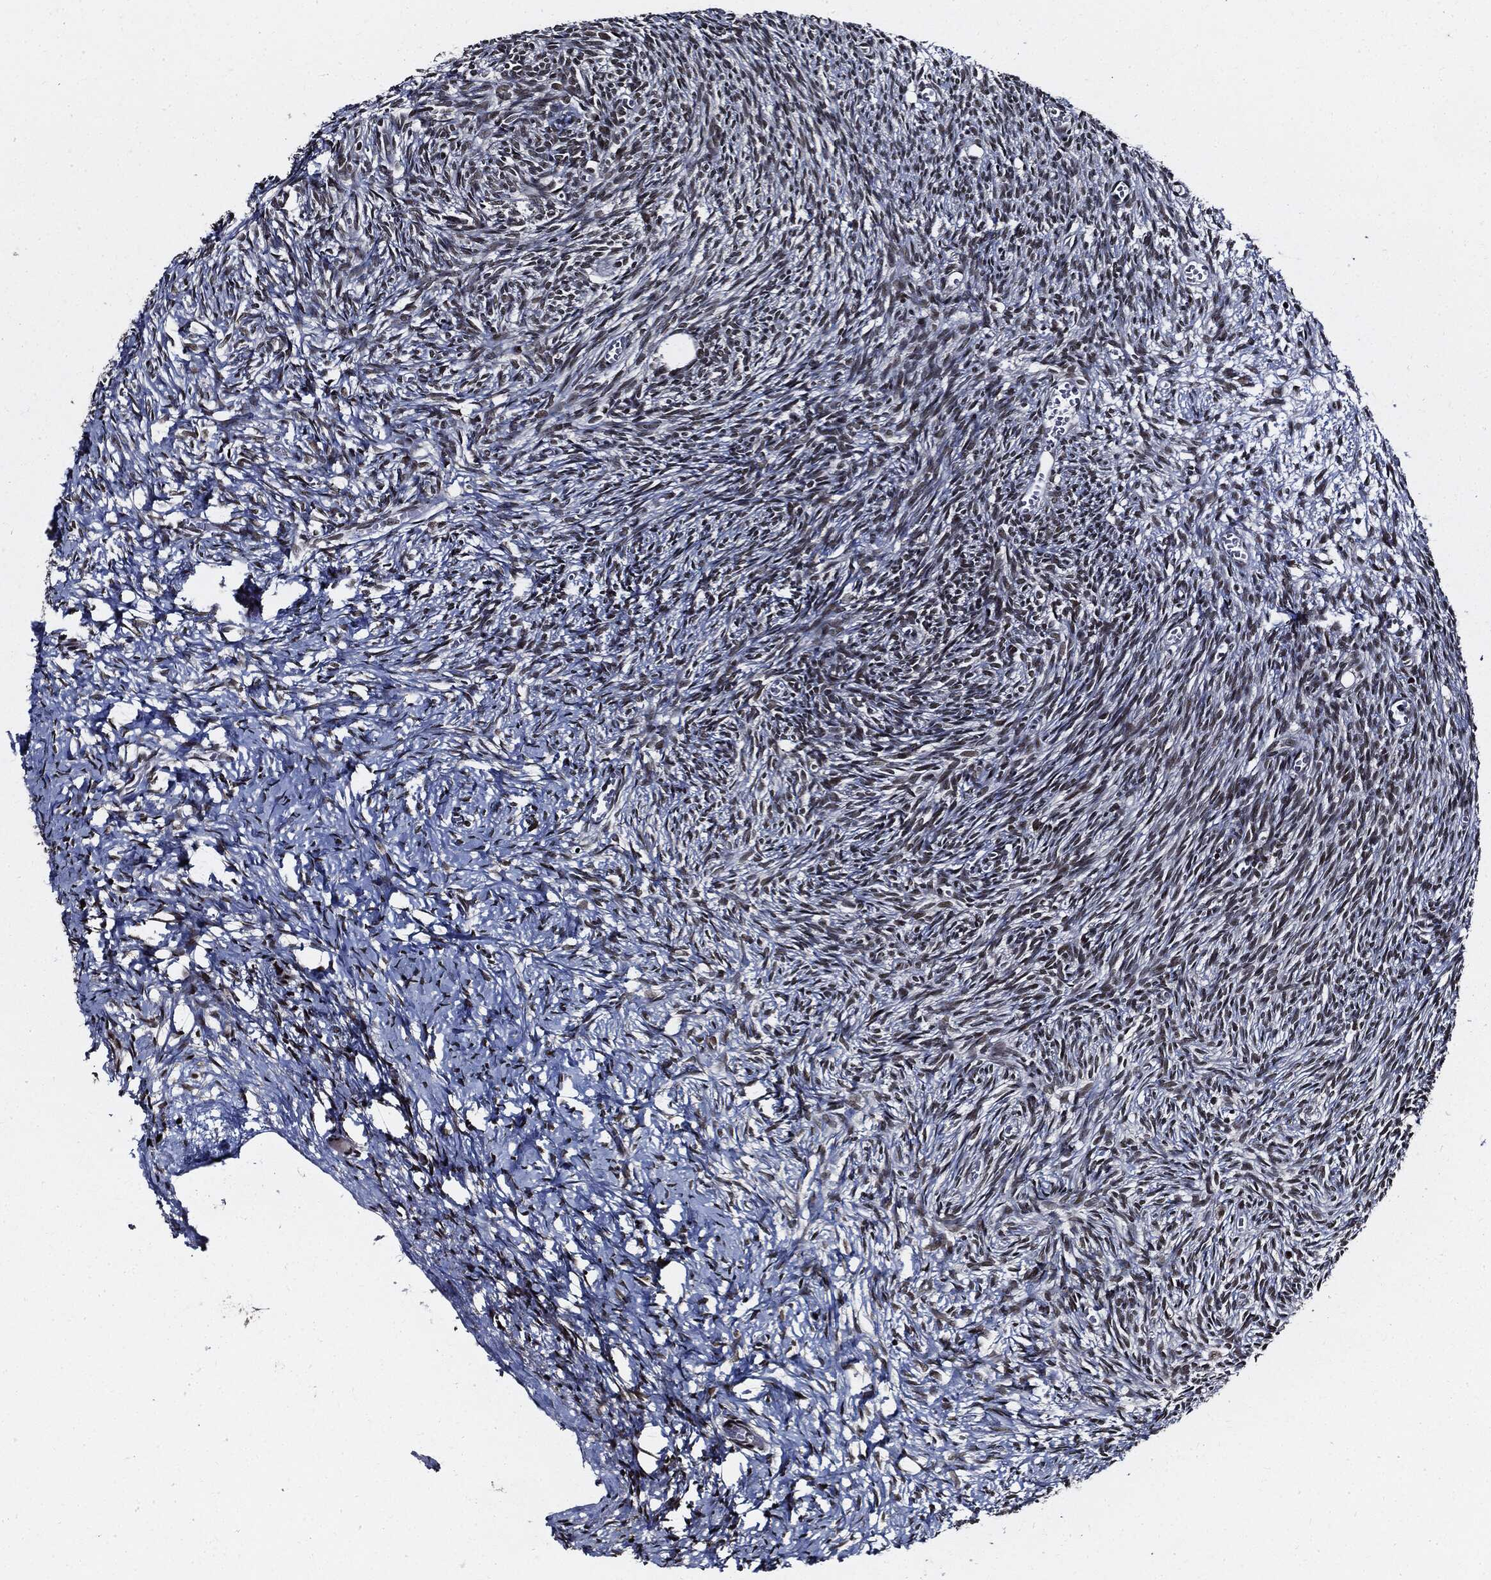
{"staining": {"intensity": "weak", "quantity": "25%-75%", "location": "nuclear"}, "tissue": "ovary", "cell_type": "Follicle cells", "image_type": "normal", "snomed": [{"axis": "morphology", "description": "Normal tissue, NOS"}, {"axis": "topography", "description": "Ovary"}], "caption": "Ovary stained with IHC displays weak nuclear expression in about 25%-75% of follicle cells.", "gene": "SUGT1", "patient": {"sex": "female", "age": 43}}